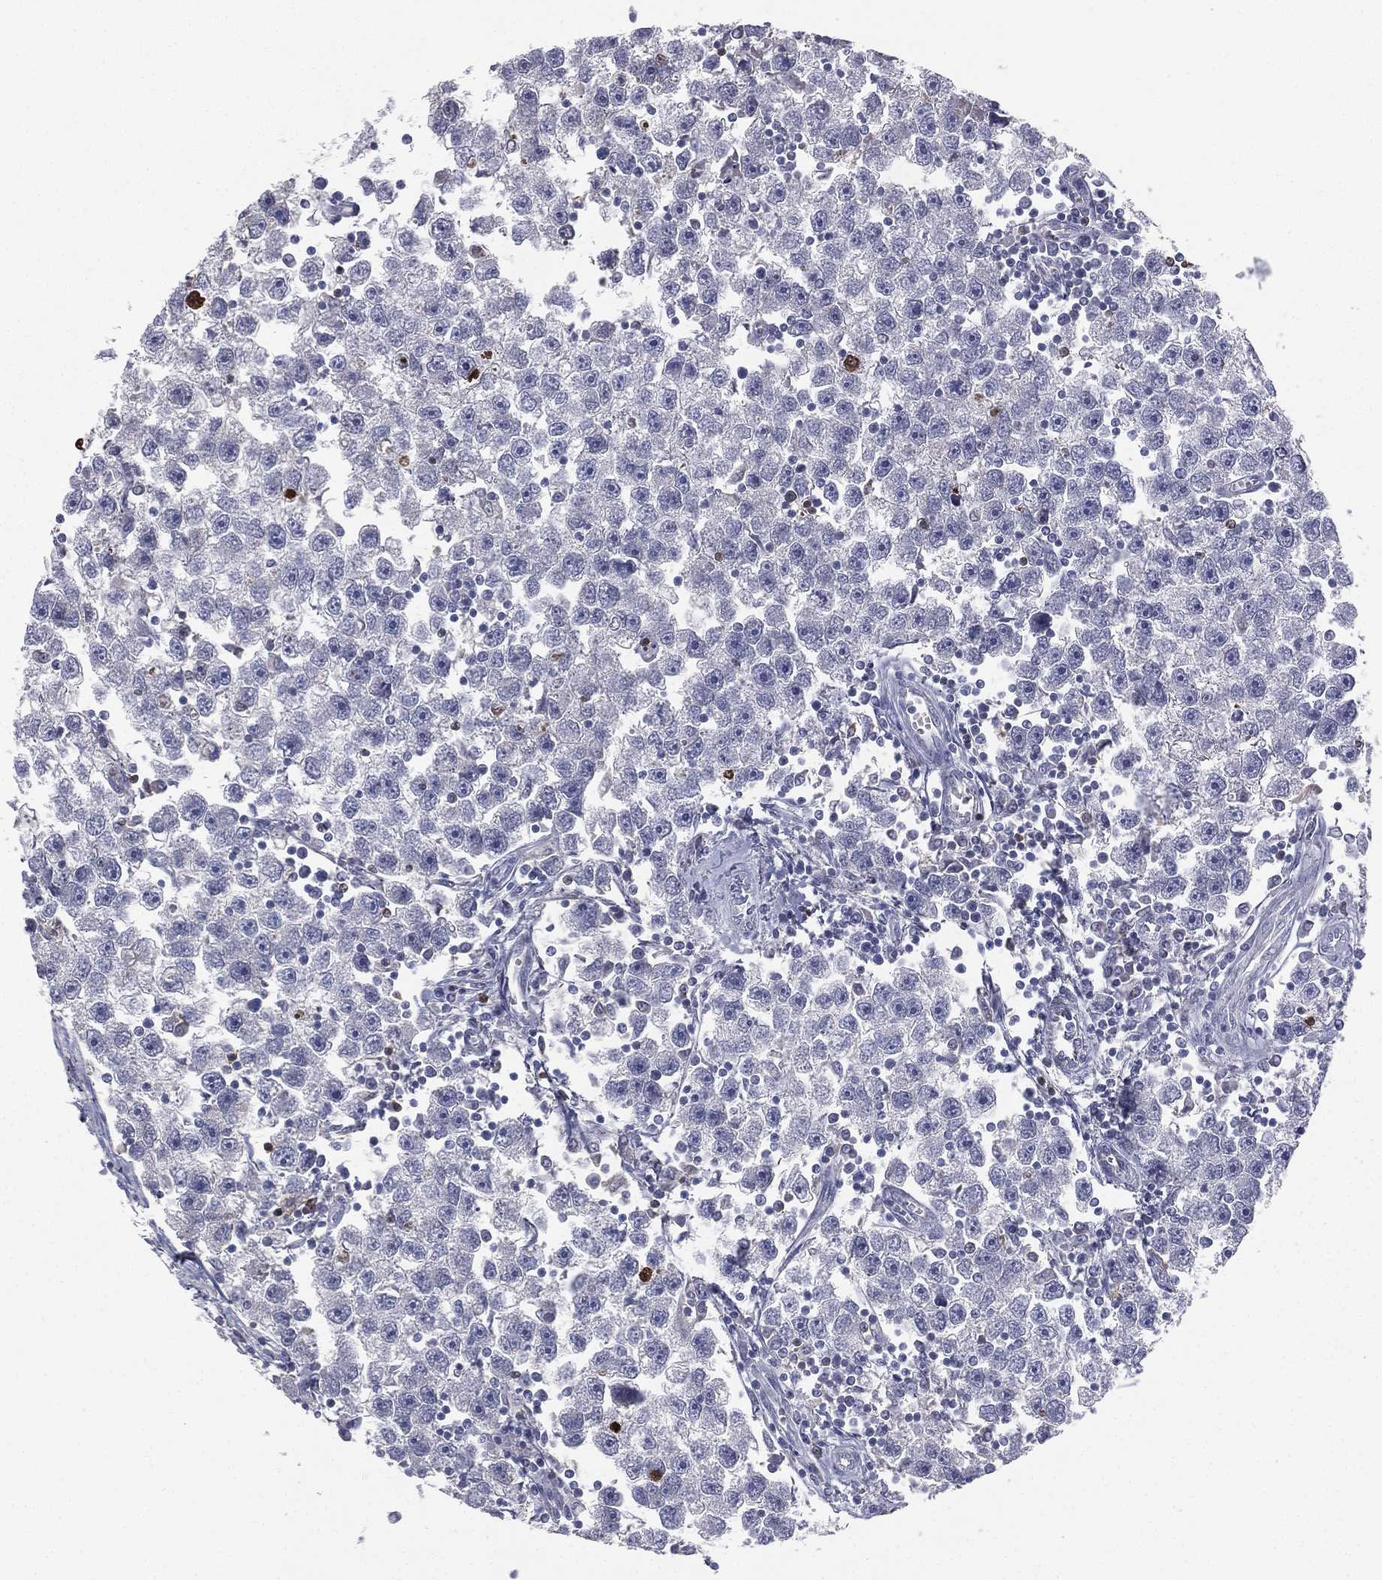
{"staining": {"intensity": "negative", "quantity": "none", "location": "none"}, "tissue": "testis cancer", "cell_type": "Tumor cells", "image_type": "cancer", "snomed": [{"axis": "morphology", "description": "Seminoma, NOS"}, {"axis": "topography", "description": "Testis"}], "caption": "Immunohistochemistry of seminoma (testis) demonstrates no positivity in tumor cells. (DAB IHC visualized using brightfield microscopy, high magnification).", "gene": "DMKN", "patient": {"sex": "male", "age": 30}}